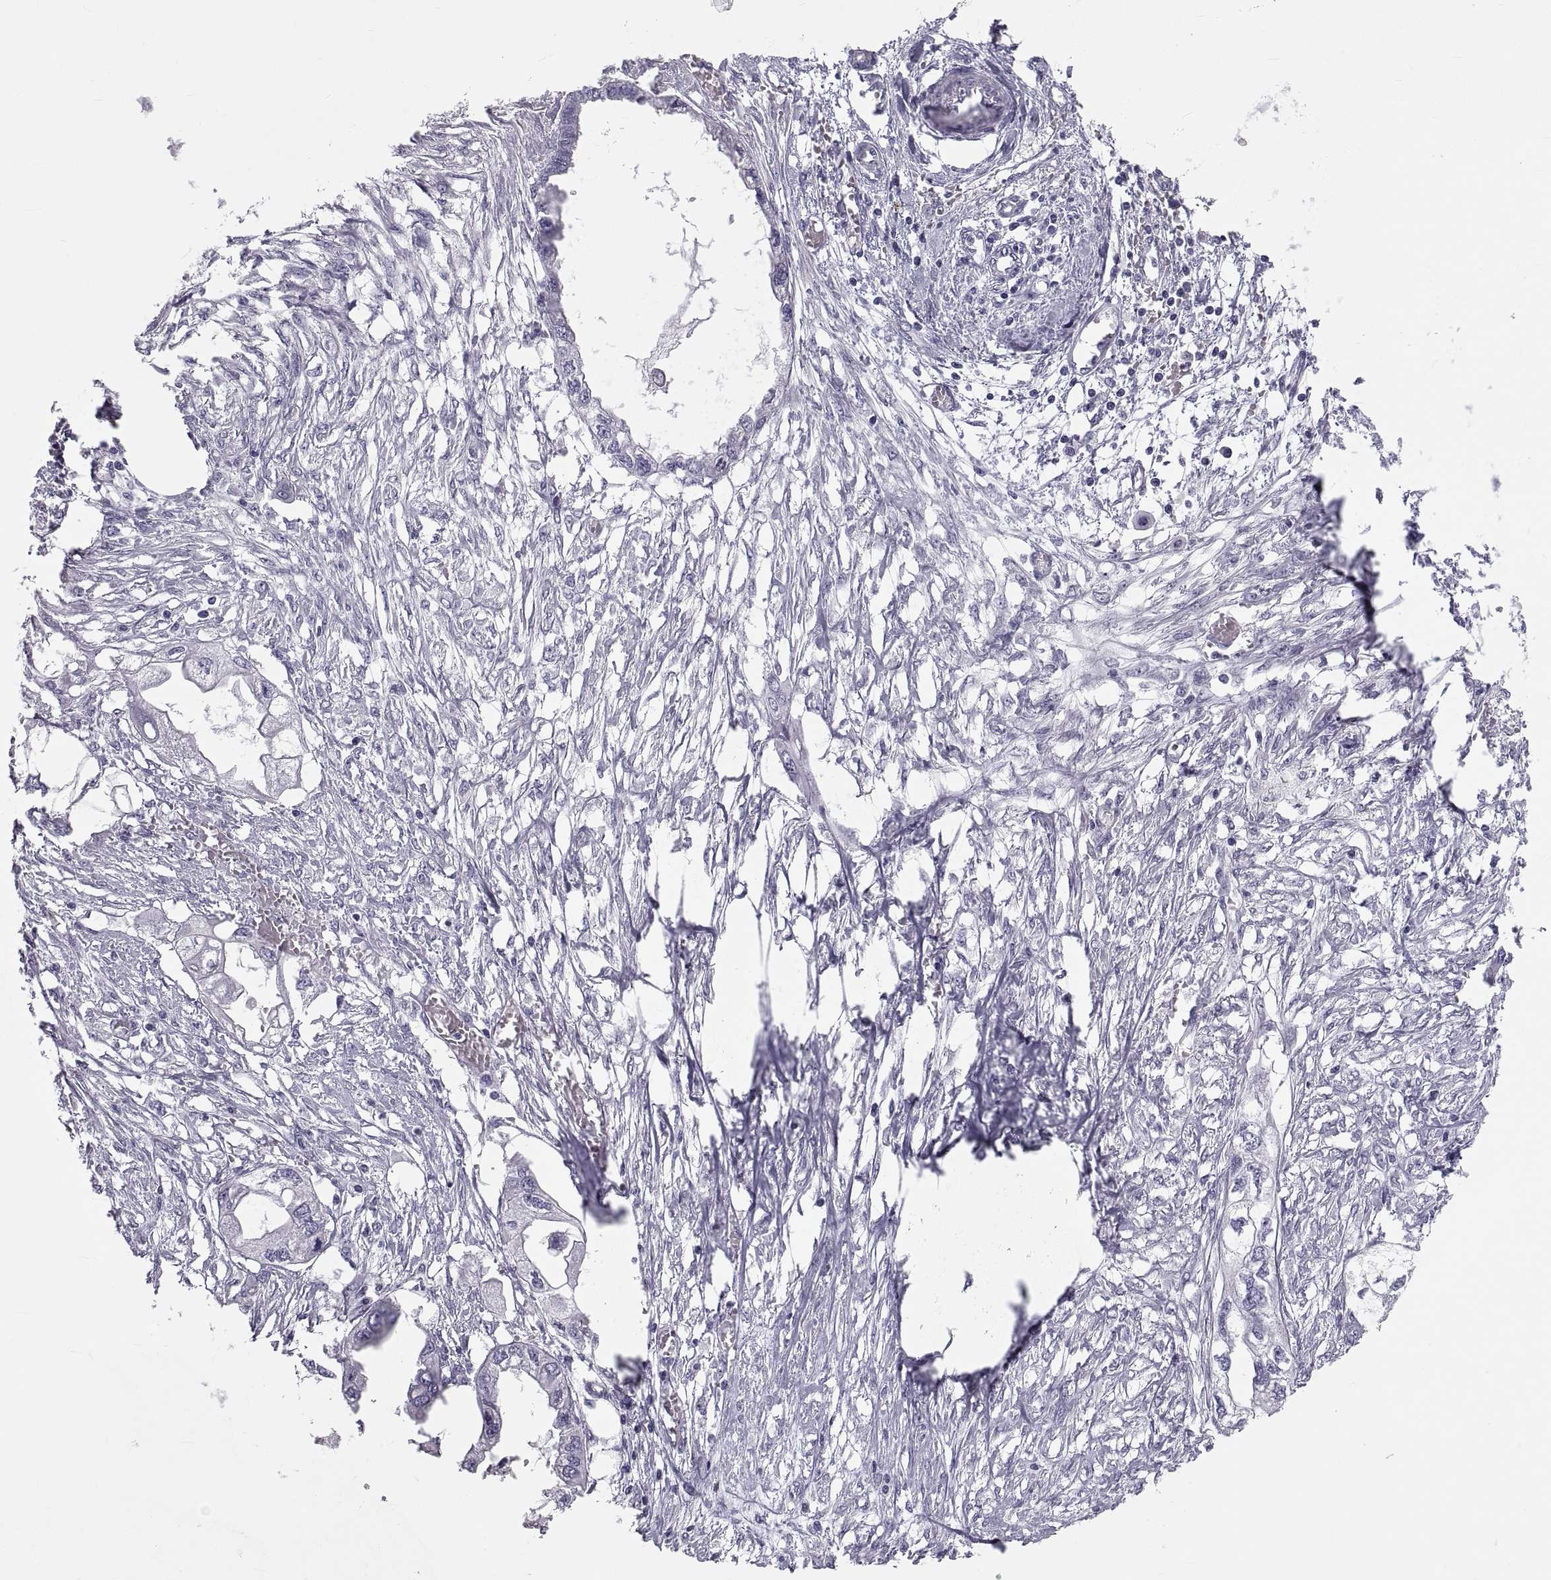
{"staining": {"intensity": "negative", "quantity": "none", "location": "none"}, "tissue": "endometrial cancer", "cell_type": "Tumor cells", "image_type": "cancer", "snomed": [{"axis": "morphology", "description": "Adenocarcinoma, NOS"}, {"axis": "morphology", "description": "Adenocarcinoma, metastatic, NOS"}, {"axis": "topography", "description": "Adipose tissue"}, {"axis": "topography", "description": "Endometrium"}], "caption": "This is an immunohistochemistry photomicrograph of human endometrial cancer. There is no expression in tumor cells.", "gene": "DEFB129", "patient": {"sex": "female", "age": 67}}